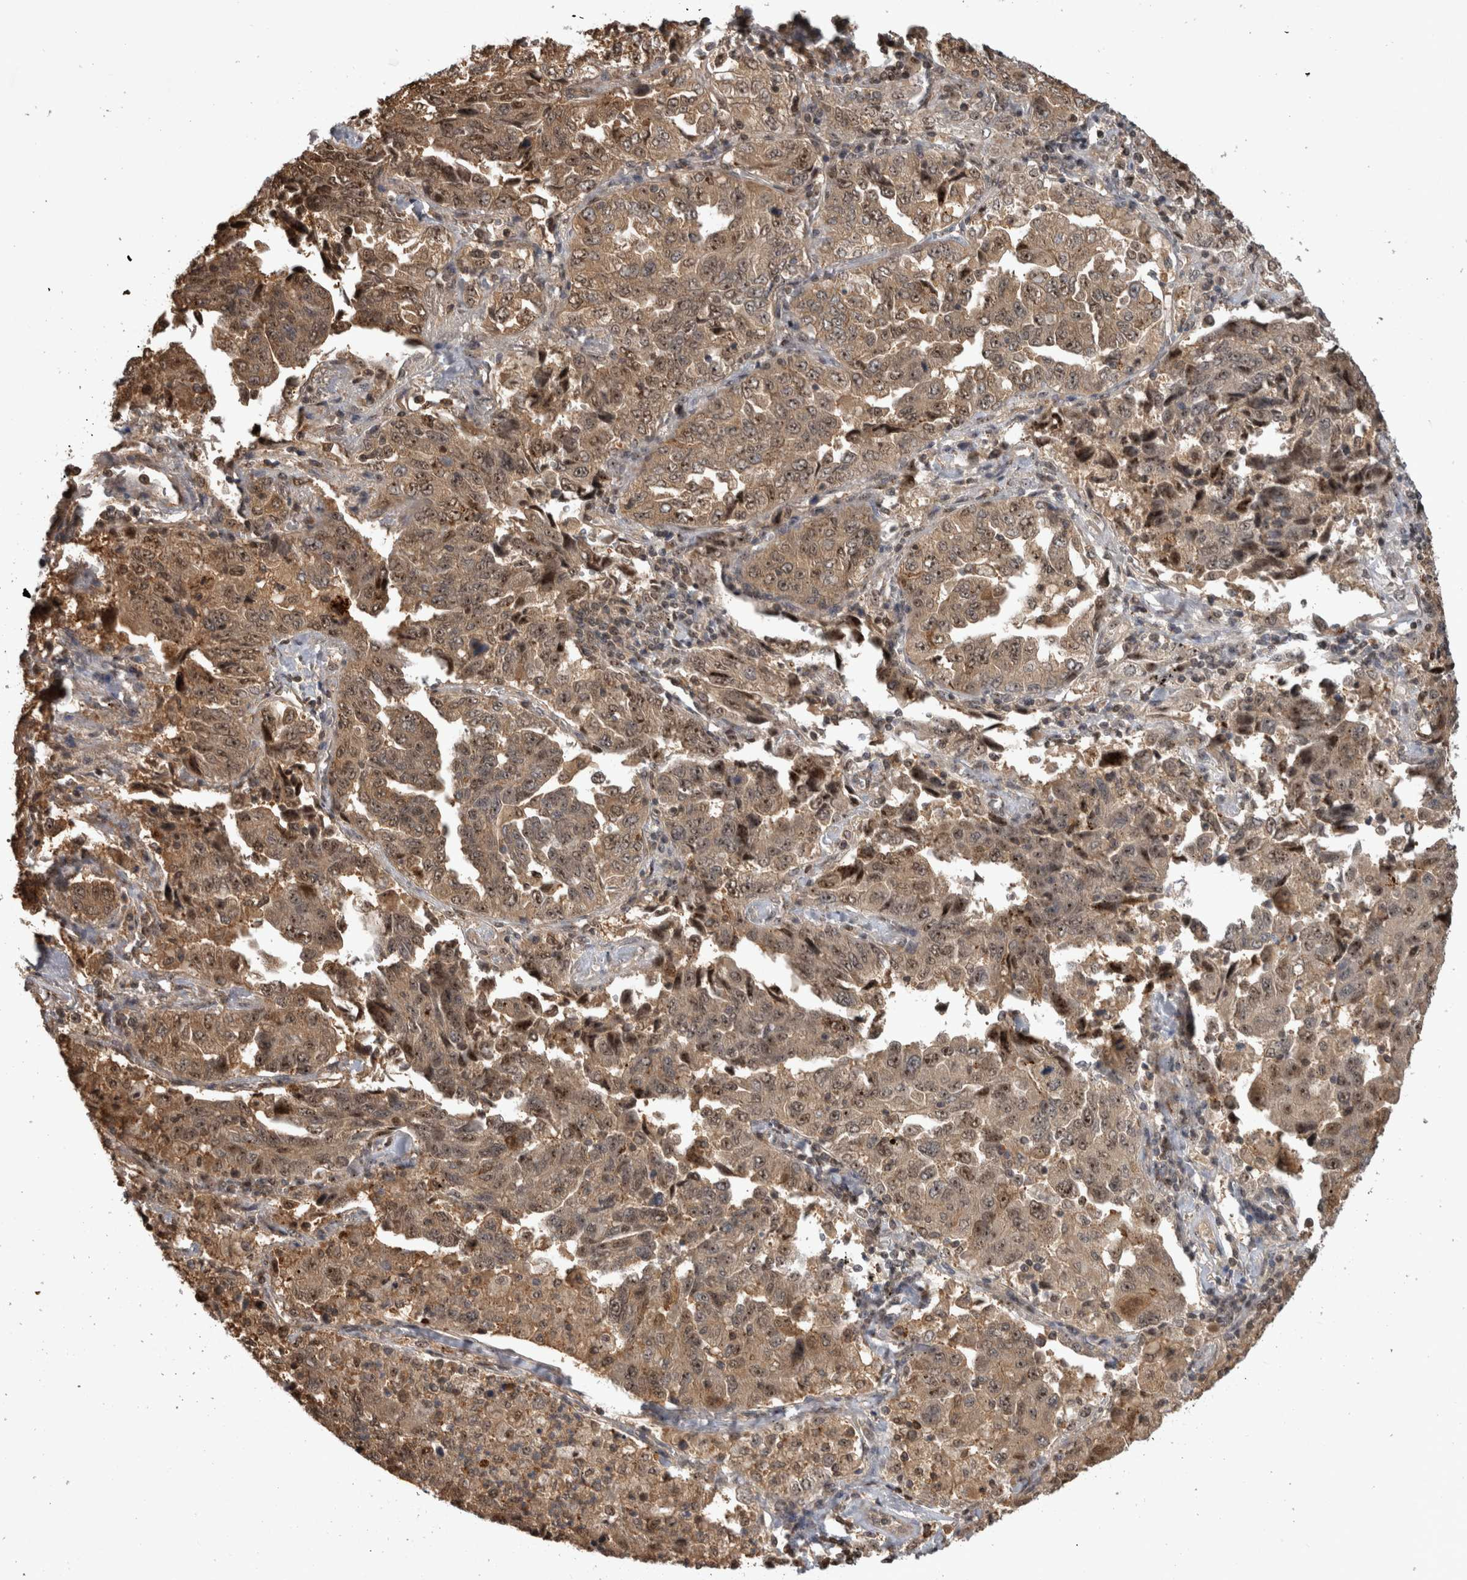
{"staining": {"intensity": "moderate", "quantity": ">75%", "location": "cytoplasmic/membranous,nuclear"}, "tissue": "lung cancer", "cell_type": "Tumor cells", "image_type": "cancer", "snomed": [{"axis": "morphology", "description": "Adenocarcinoma, NOS"}, {"axis": "topography", "description": "Lung"}], "caption": "There is medium levels of moderate cytoplasmic/membranous and nuclear positivity in tumor cells of adenocarcinoma (lung), as demonstrated by immunohistochemical staining (brown color).", "gene": "TDRD7", "patient": {"sex": "female", "age": 51}}